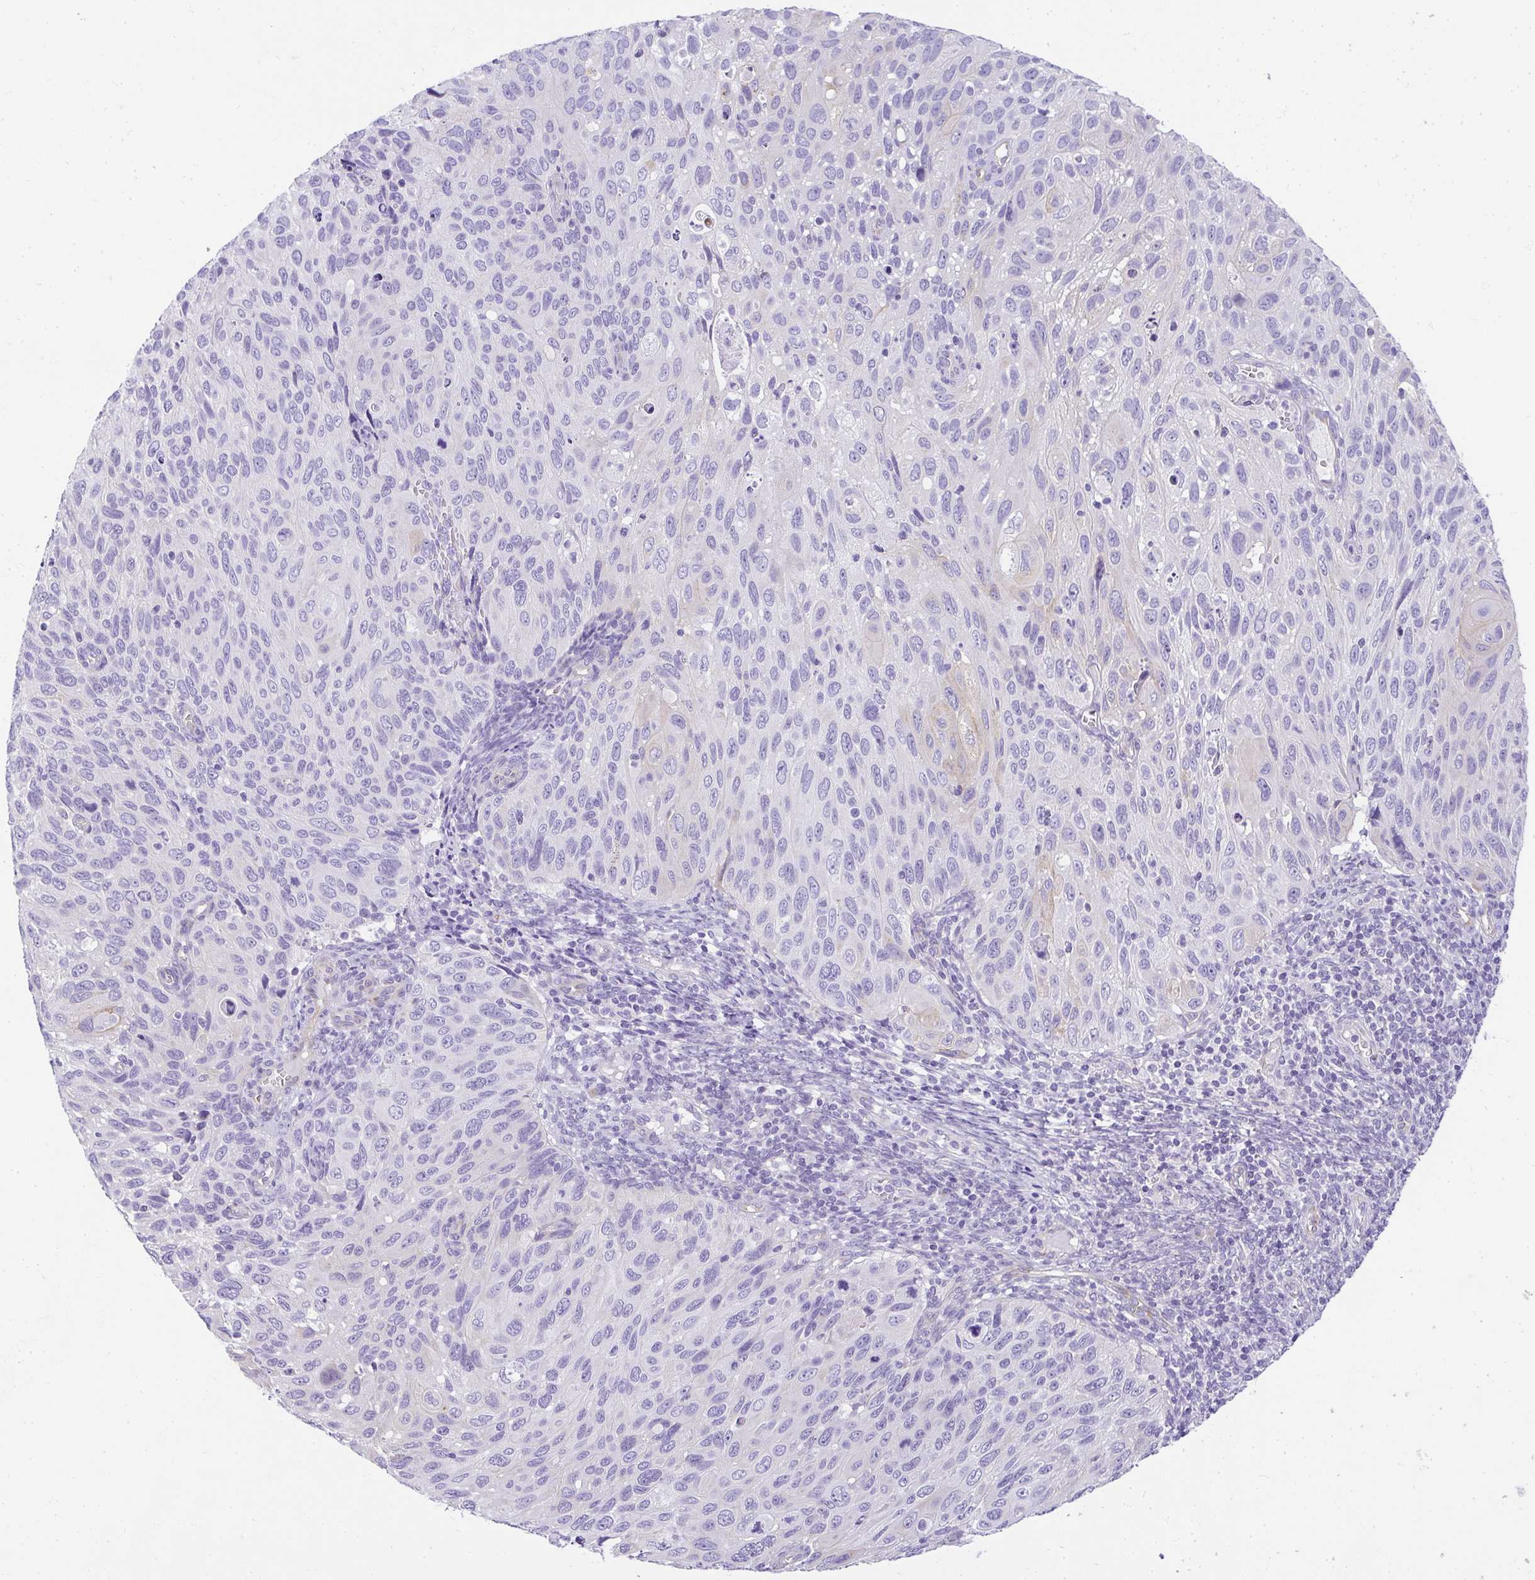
{"staining": {"intensity": "negative", "quantity": "none", "location": "none"}, "tissue": "cervical cancer", "cell_type": "Tumor cells", "image_type": "cancer", "snomed": [{"axis": "morphology", "description": "Squamous cell carcinoma, NOS"}, {"axis": "topography", "description": "Cervix"}], "caption": "The micrograph reveals no staining of tumor cells in cervical squamous cell carcinoma. Nuclei are stained in blue.", "gene": "PLPPR3", "patient": {"sex": "female", "age": 70}}